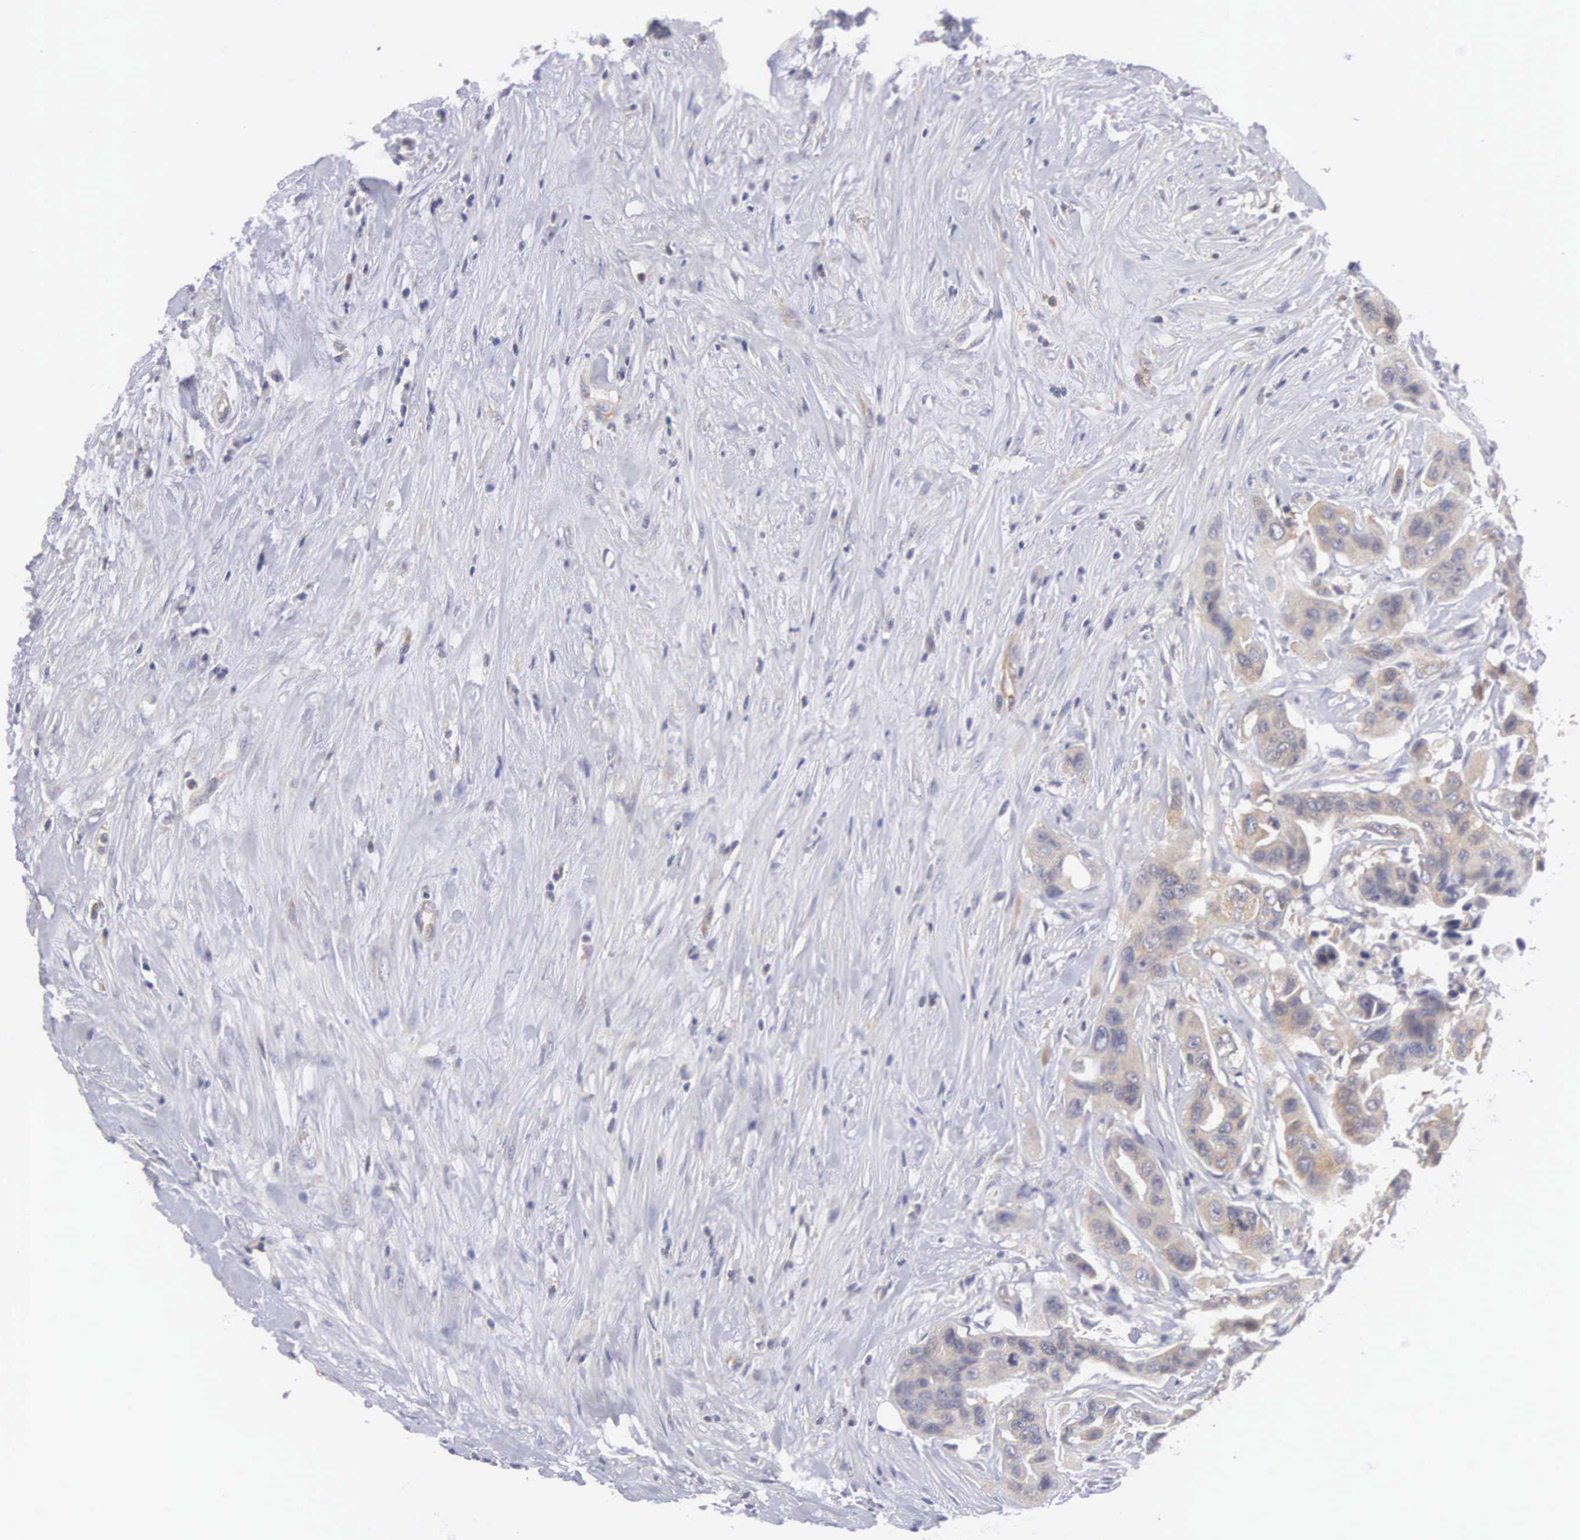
{"staining": {"intensity": "weak", "quantity": ">75%", "location": "cytoplasmic/membranous"}, "tissue": "colorectal cancer", "cell_type": "Tumor cells", "image_type": "cancer", "snomed": [{"axis": "morphology", "description": "Adenocarcinoma, NOS"}, {"axis": "topography", "description": "Colon"}], "caption": "Tumor cells show low levels of weak cytoplasmic/membranous staining in about >75% of cells in colorectal cancer. The protein of interest is stained brown, and the nuclei are stained in blue (DAB (3,3'-diaminobenzidine) IHC with brightfield microscopy, high magnification).", "gene": "GRIPAP1", "patient": {"sex": "female", "age": 70}}